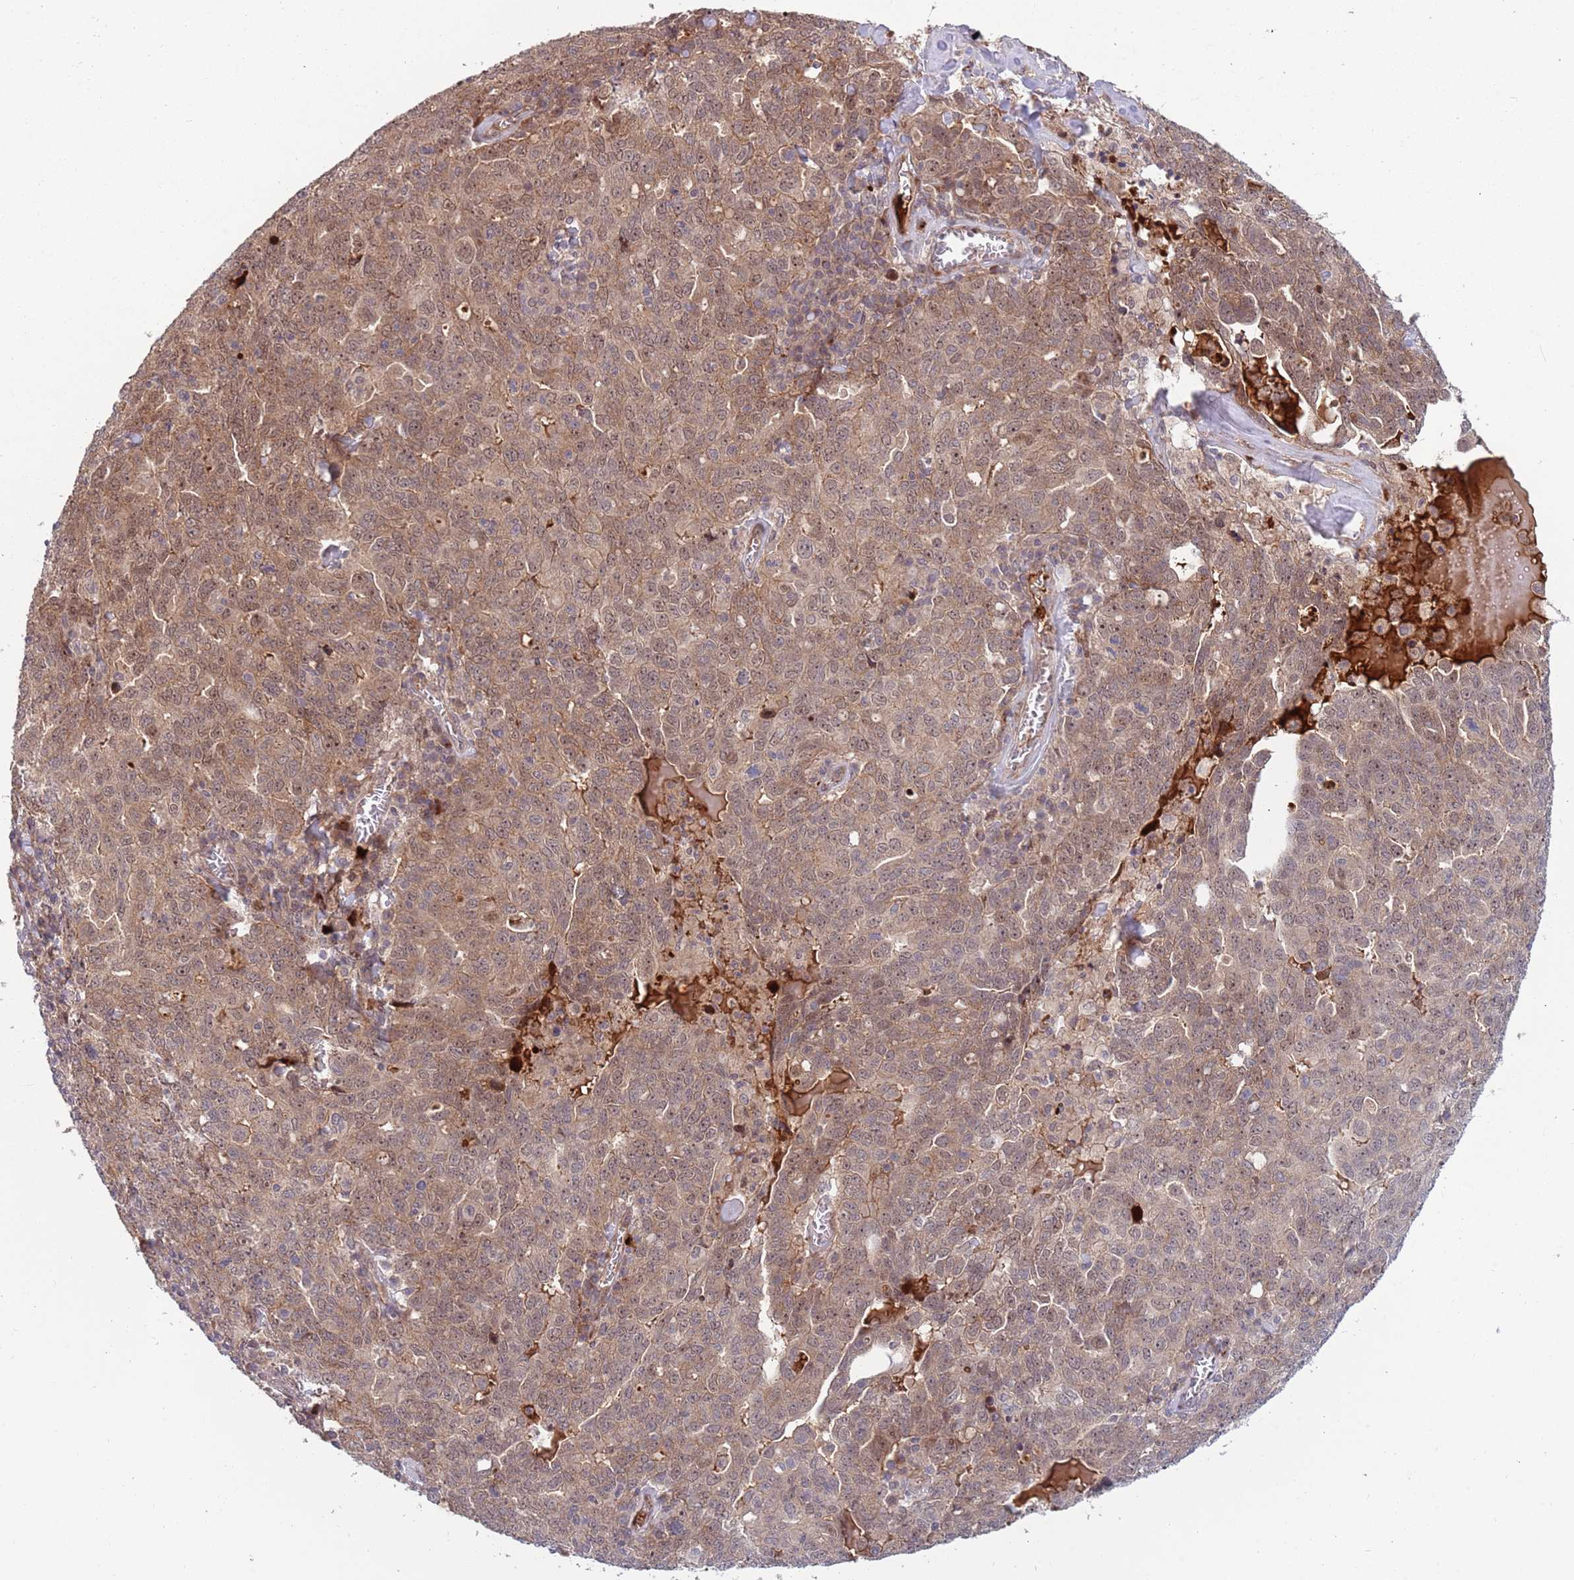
{"staining": {"intensity": "weak", "quantity": ">75%", "location": "cytoplasmic/membranous,nuclear"}, "tissue": "ovarian cancer", "cell_type": "Tumor cells", "image_type": "cancer", "snomed": [{"axis": "morphology", "description": "Carcinoma, endometroid"}, {"axis": "topography", "description": "Ovary"}], "caption": "Ovarian endometroid carcinoma stained with a protein marker reveals weak staining in tumor cells.", "gene": "NT5DC4", "patient": {"sex": "female", "age": 62}}